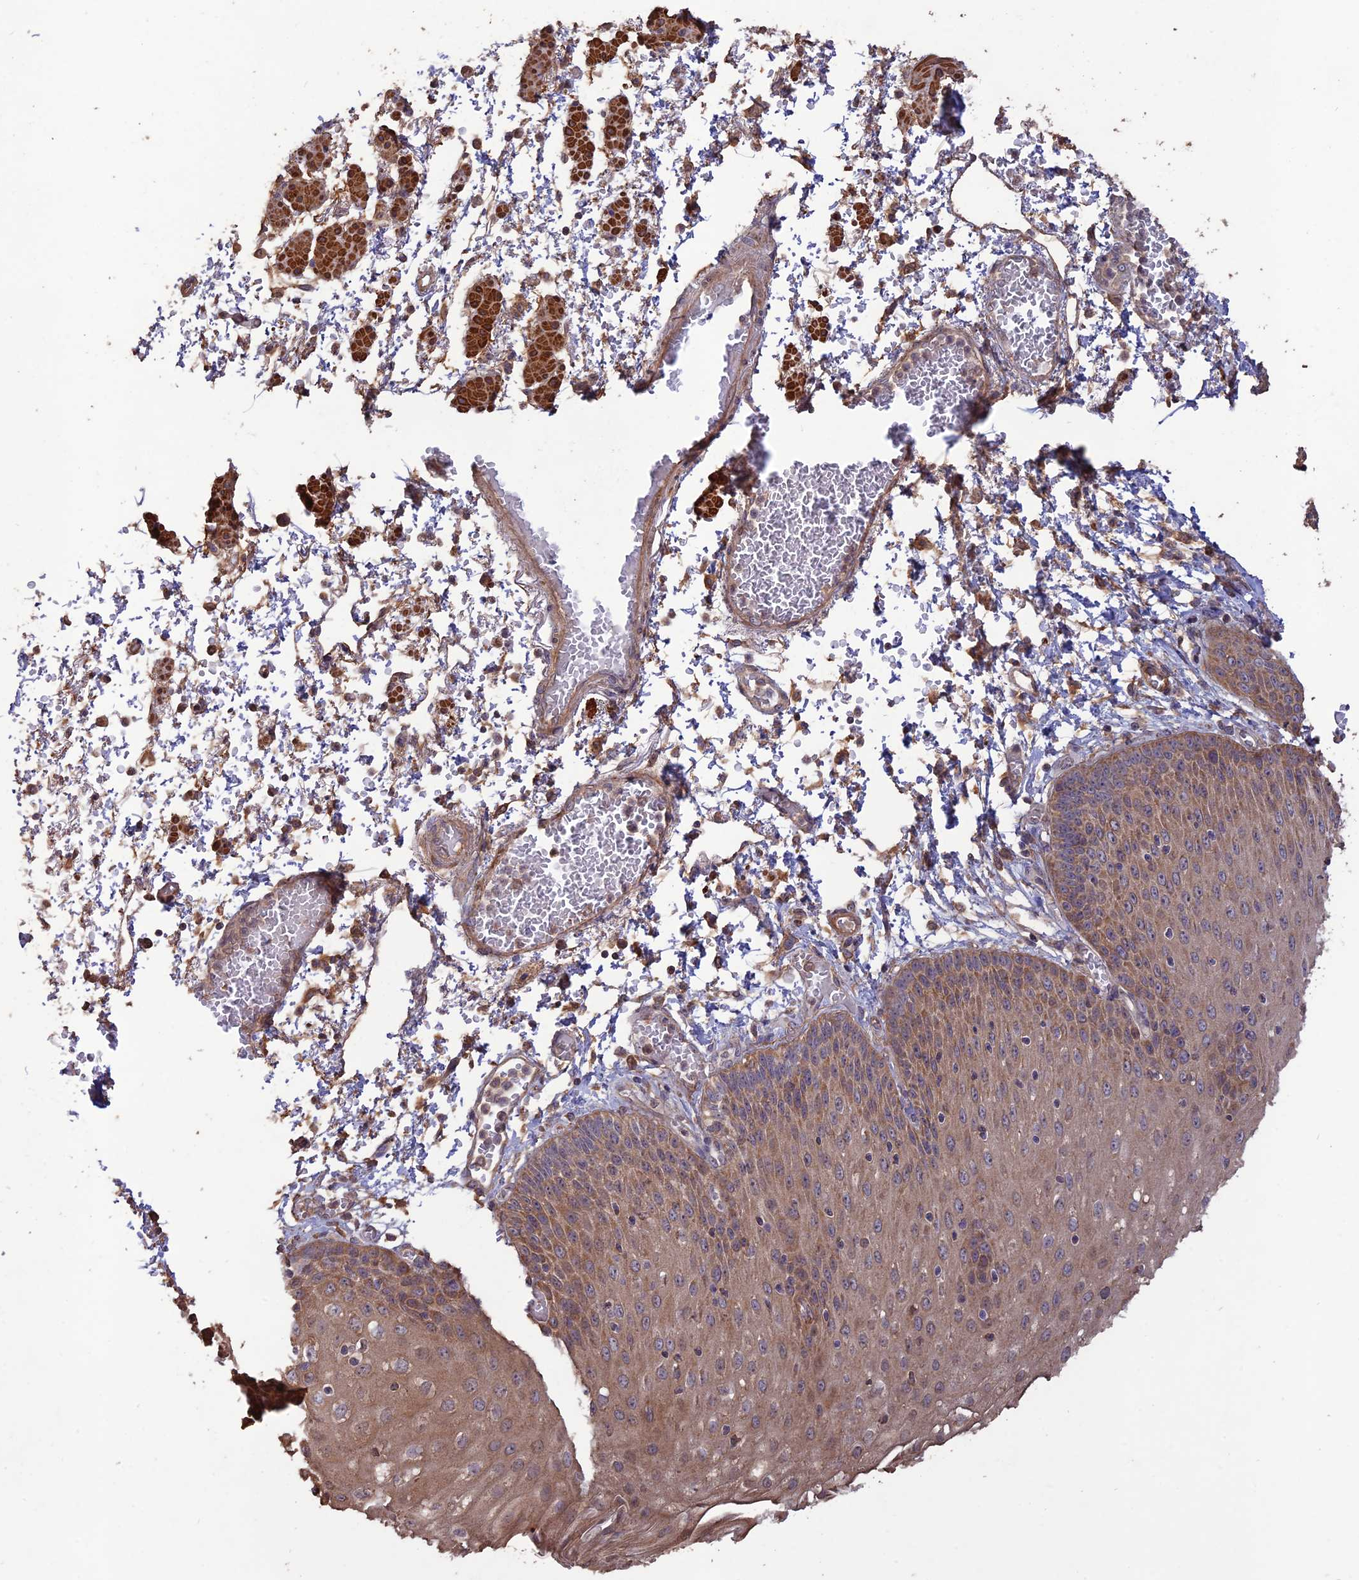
{"staining": {"intensity": "moderate", "quantity": "25%-75%", "location": "cytoplasmic/membranous"}, "tissue": "esophagus", "cell_type": "Squamous epithelial cells", "image_type": "normal", "snomed": [{"axis": "morphology", "description": "Normal tissue, NOS"}, {"axis": "topography", "description": "Esophagus"}], "caption": "Moderate cytoplasmic/membranous expression is identified in about 25%-75% of squamous epithelial cells in benign esophagus. The staining was performed using DAB, with brown indicating positive protein expression. Nuclei are stained blue with hematoxylin.", "gene": "LAYN", "patient": {"sex": "male", "age": 81}}